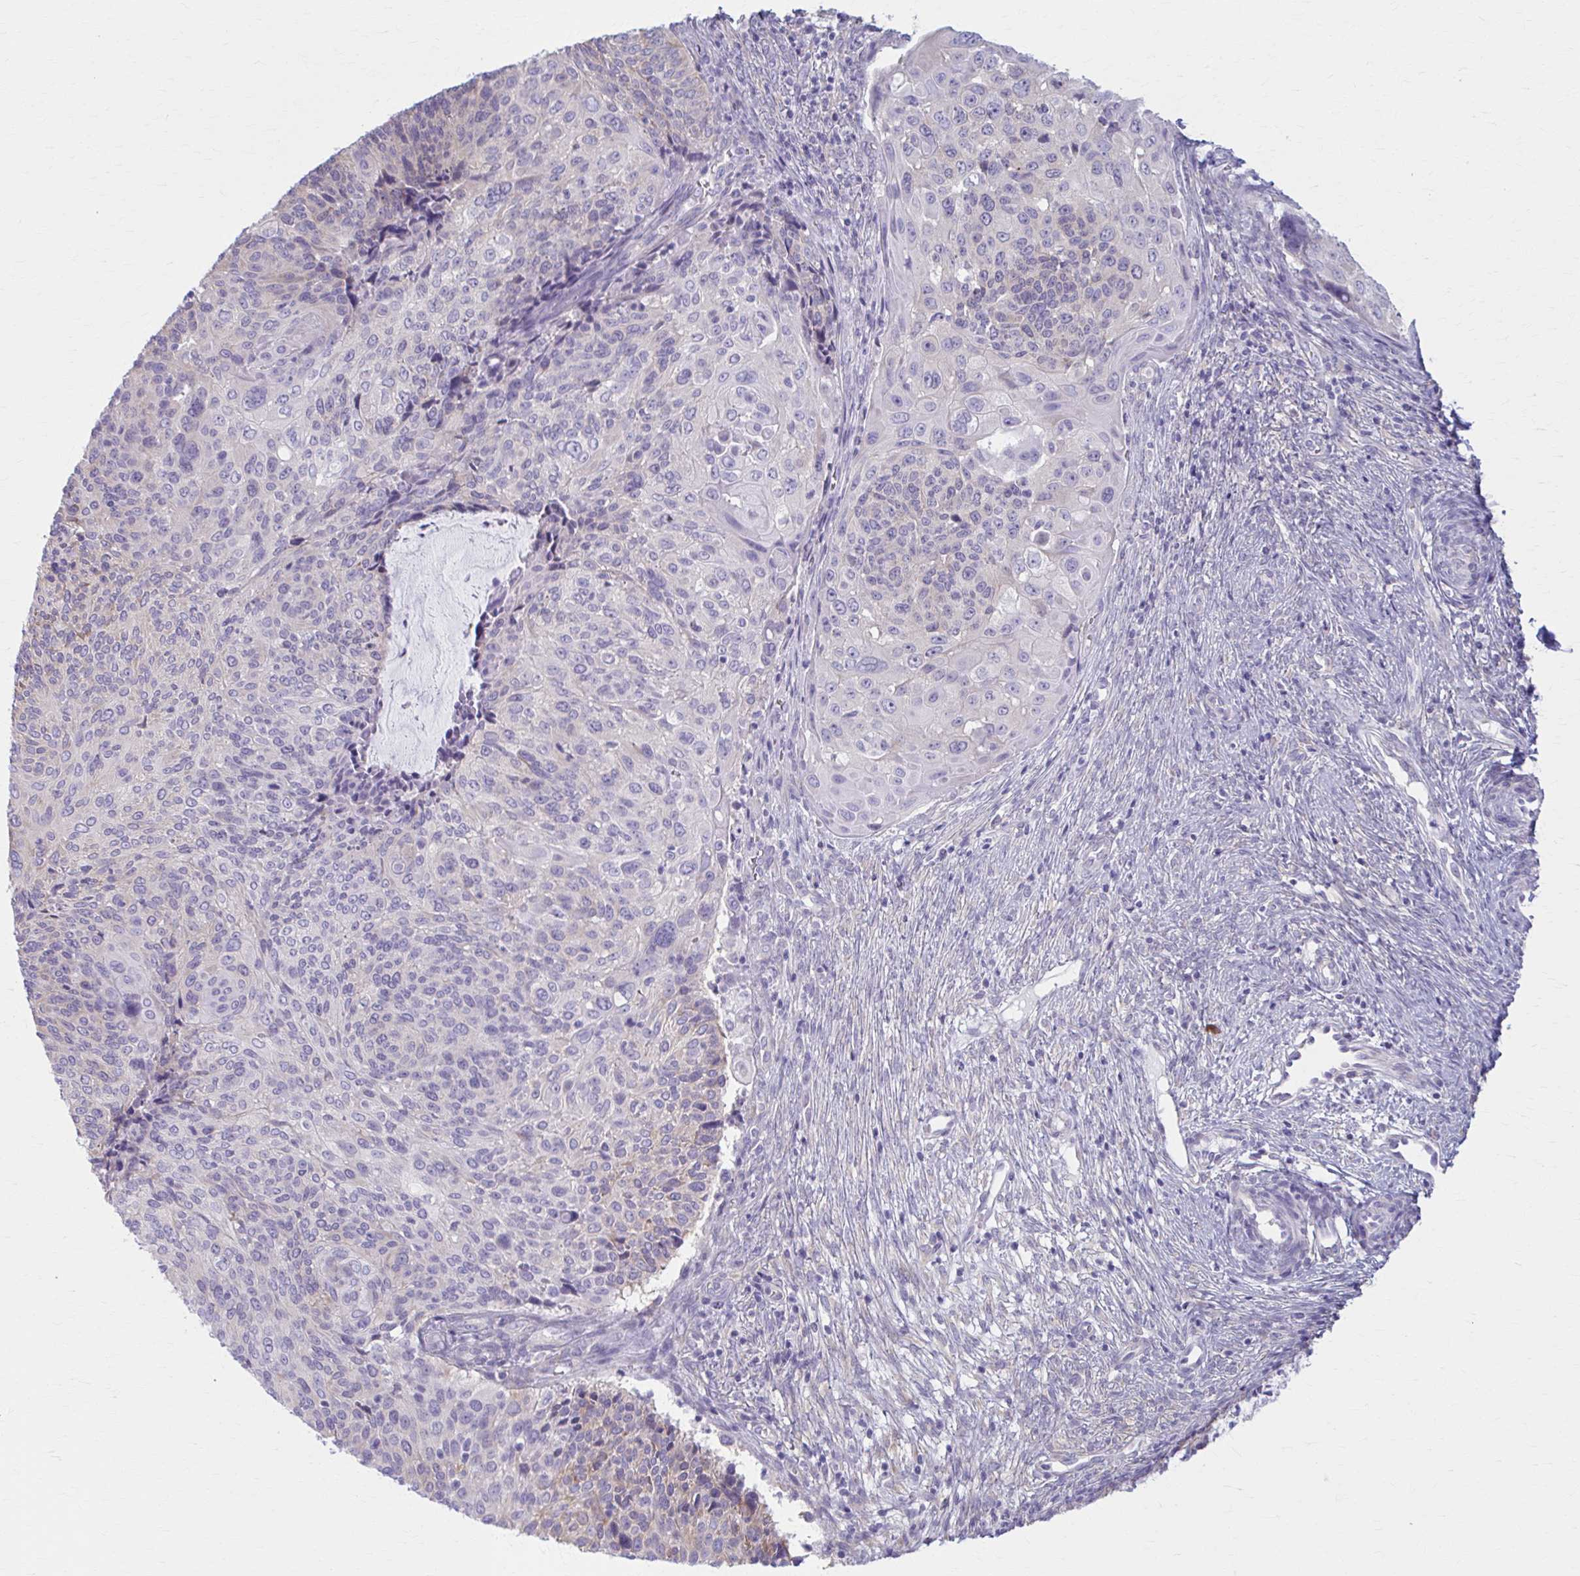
{"staining": {"intensity": "negative", "quantity": "none", "location": "none"}, "tissue": "cervical cancer", "cell_type": "Tumor cells", "image_type": "cancer", "snomed": [{"axis": "morphology", "description": "Squamous cell carcinoma, NOS"}, {"axis": "topography", "description": "Cervix"}], "caption": "Image shows no significant protein positivity in tumor cells of cervical cancer (squamous cell carcinoma).", "gene": "PRKRA", "patient": {"sex": "female", "age": 49}}